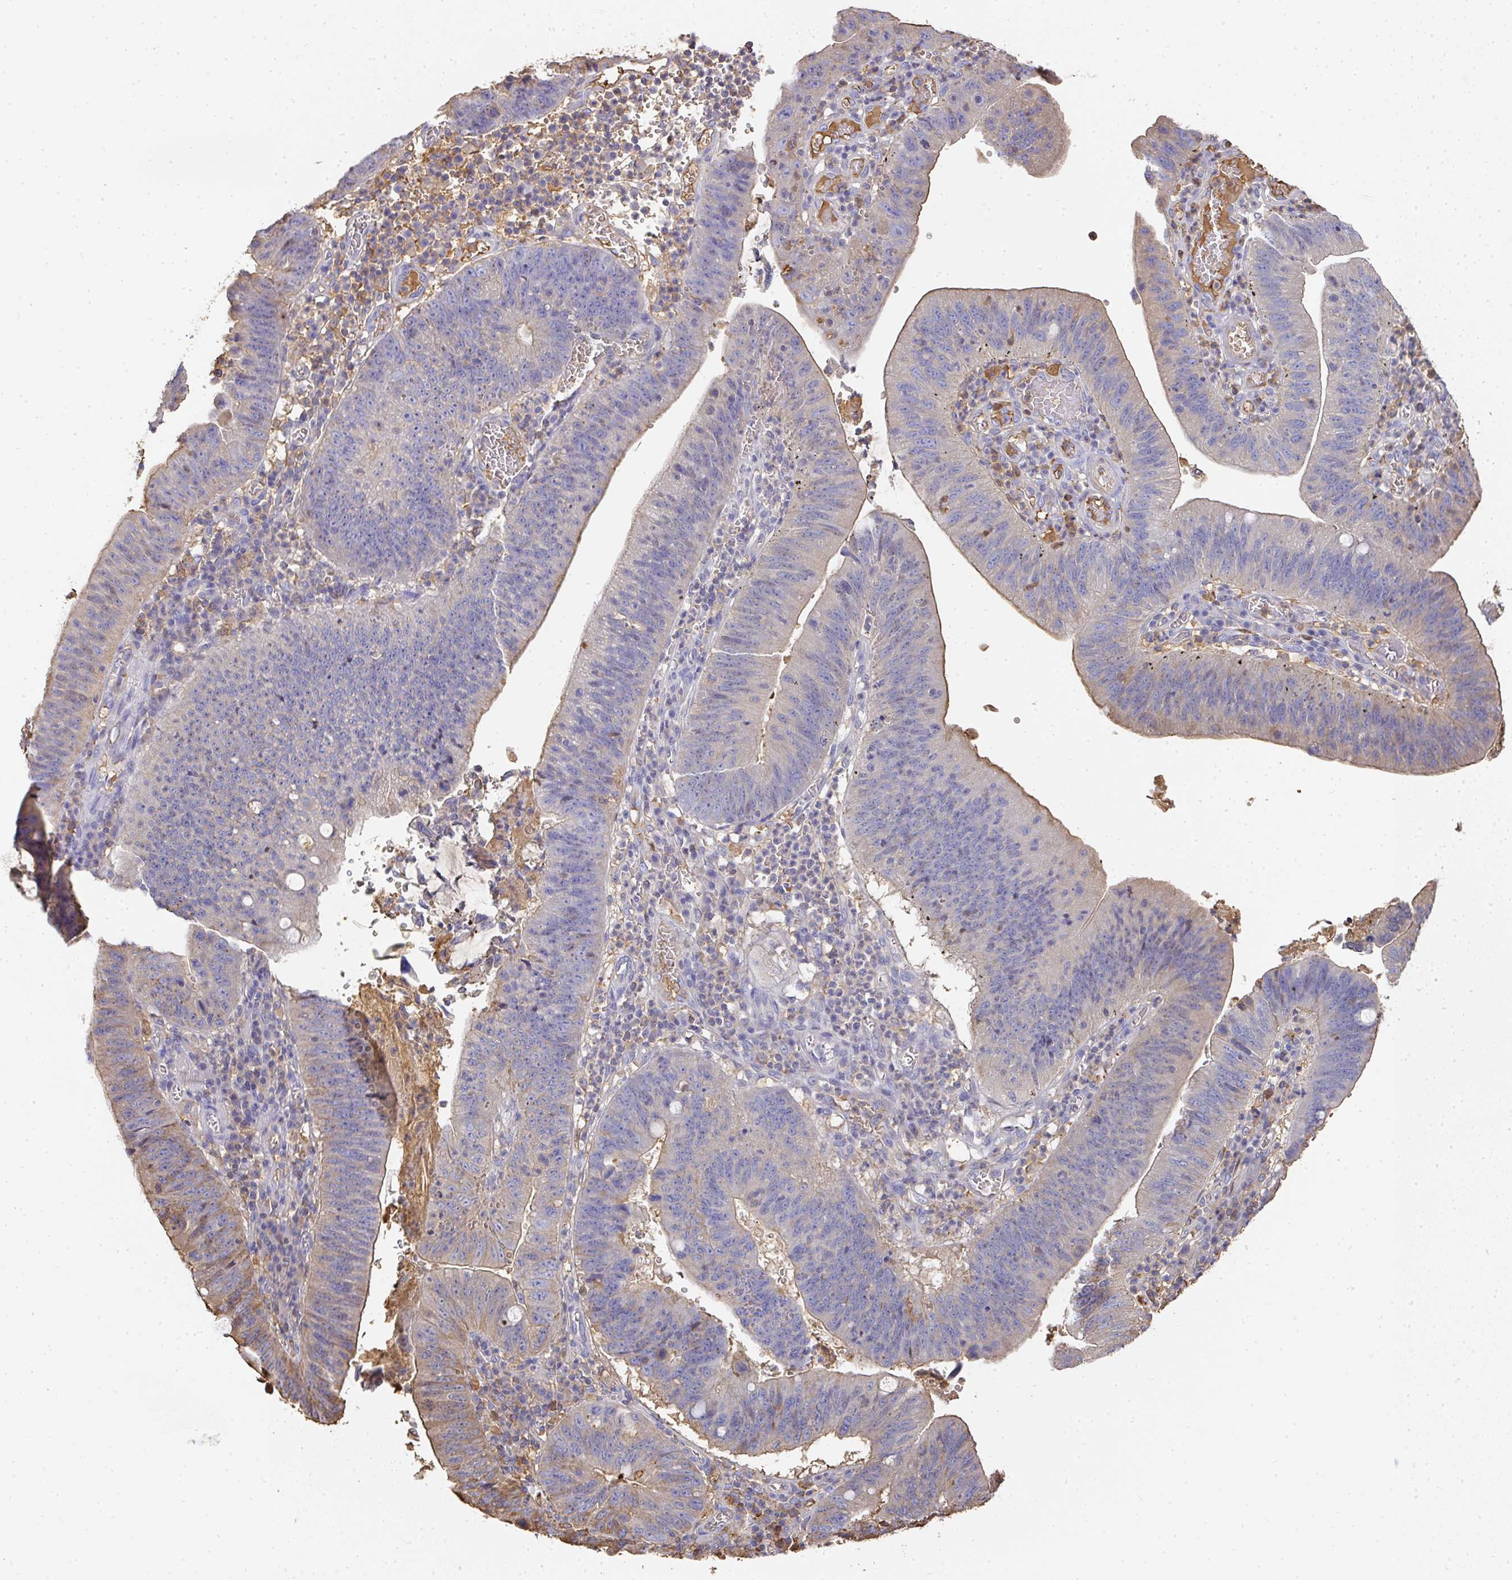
{"staining": {"intensity": "weak", "quantity": "<25%", "location": "cytoplasmic/membranous"}, "tissue": "stomach cancer", "cell_type": "Tumor cells", "image_type": "cancer", "snomed": [{"axis": "morphology", "description": "Adenocarcinoma, NOS"}, {"axis": "topography", "description": "Stomach"}], "caption": "High power microscopy histopathology image of an IHC micrograph of stomach cancer (adenocarcinoma), revealing no significant staining in tumor cells. (Immunohistochemistry (ihc), brightfield microscopy, high magnification).", "gene": "ALB", "patient": {"sex": "male", "age": 59}}